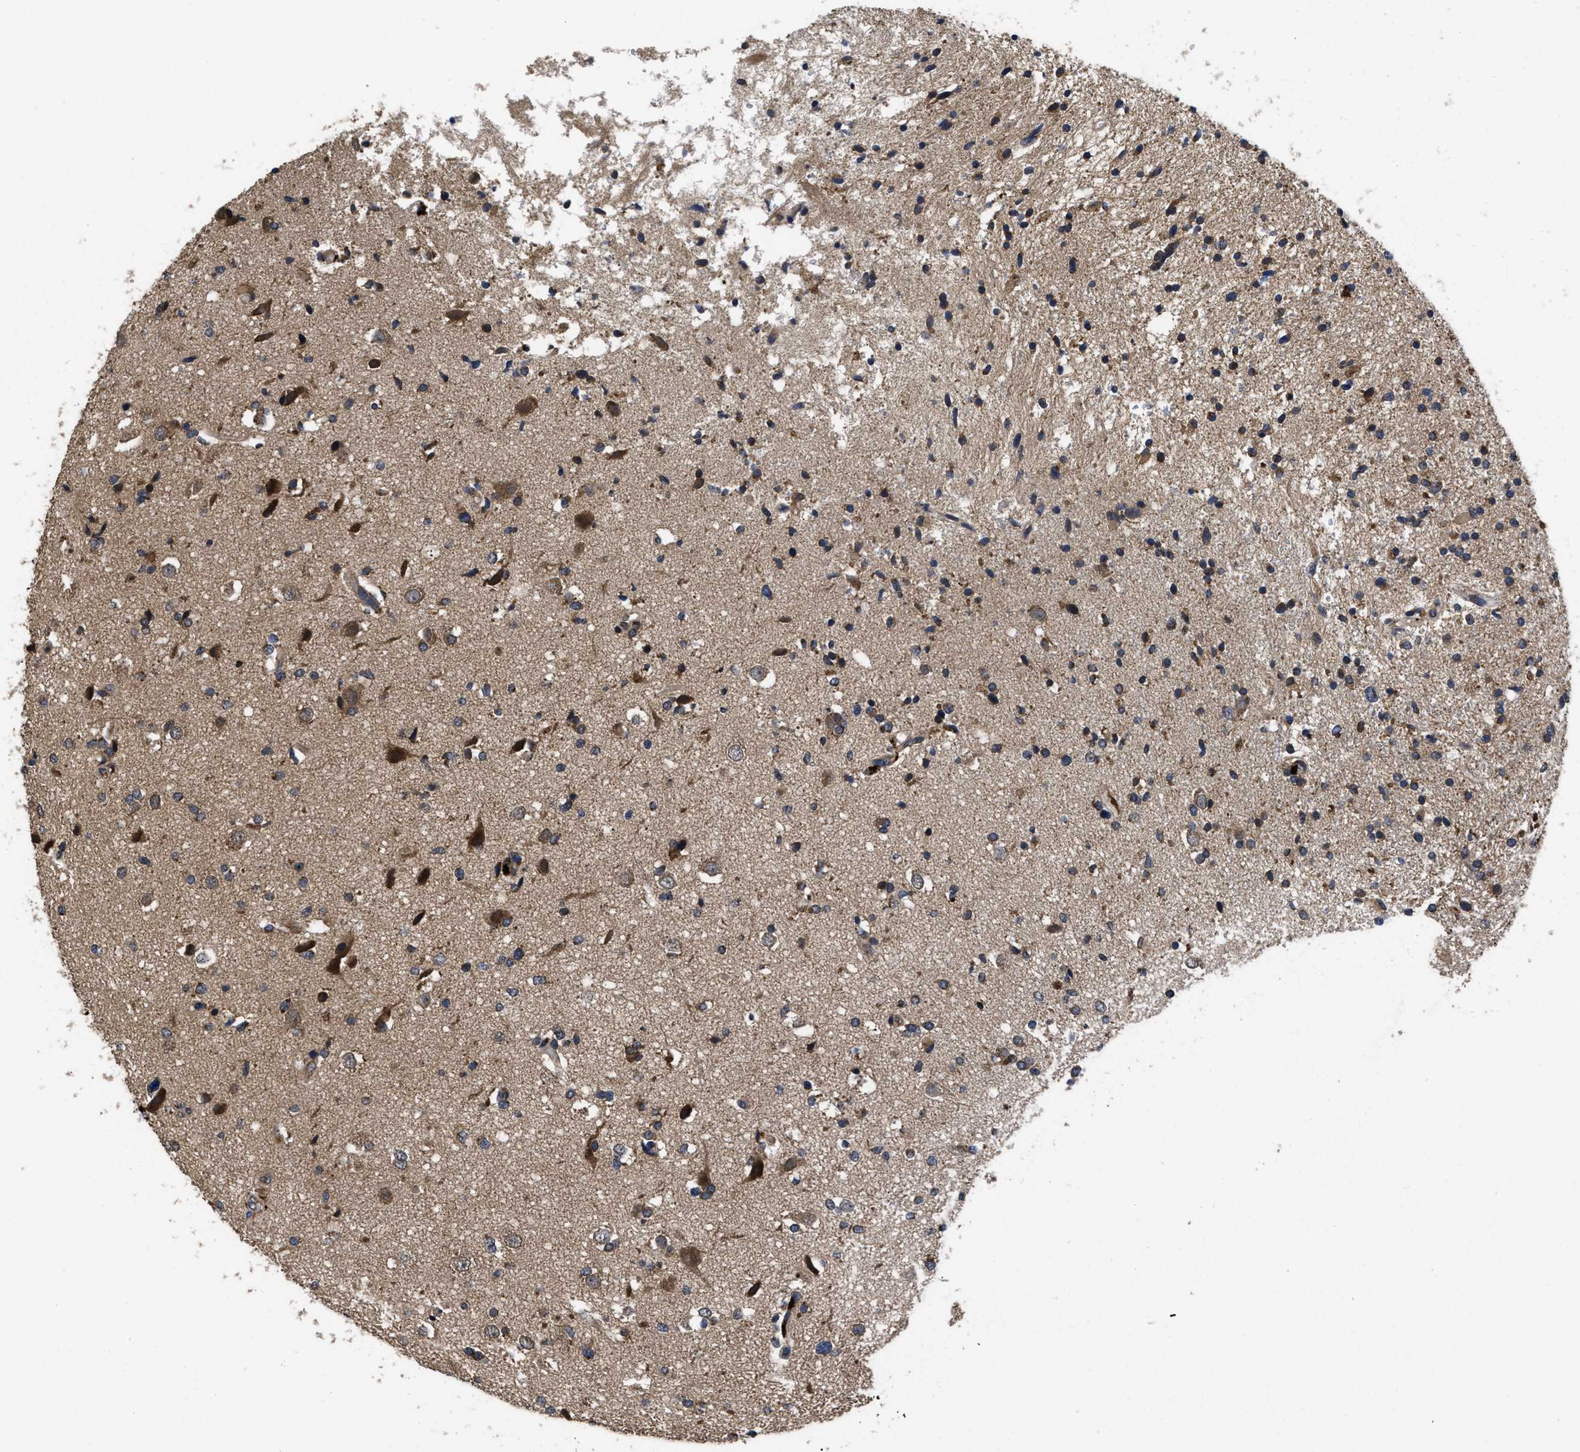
{"staining": {"intensity": "moderate", "quantity": ">75%", "location": "cytoplasmic/membranous"}, "tissue": "glioma", "cell_type": "Tumor cells", "image_type": "cancer", "snomed": [{"axis": "morphology", "description": "Glioma, malignant, High grade"}, {"axis": "topography", "description": "Brain"}], "caption": "A high-resolution micrograph shows immunohistochemistry (IHC) staining of glioma, which shows moderate cytoplasmic/membranous staining in about >75% of tumor cells. The protein of interest is stained brown, and the nuclei are stained in blue (DAB (3,3'-diaminobenzidine) IHC with brightfield microscopy, high magnification).", "gene": "LRRC3", "patient": {"sex": "male", "age": 33}}